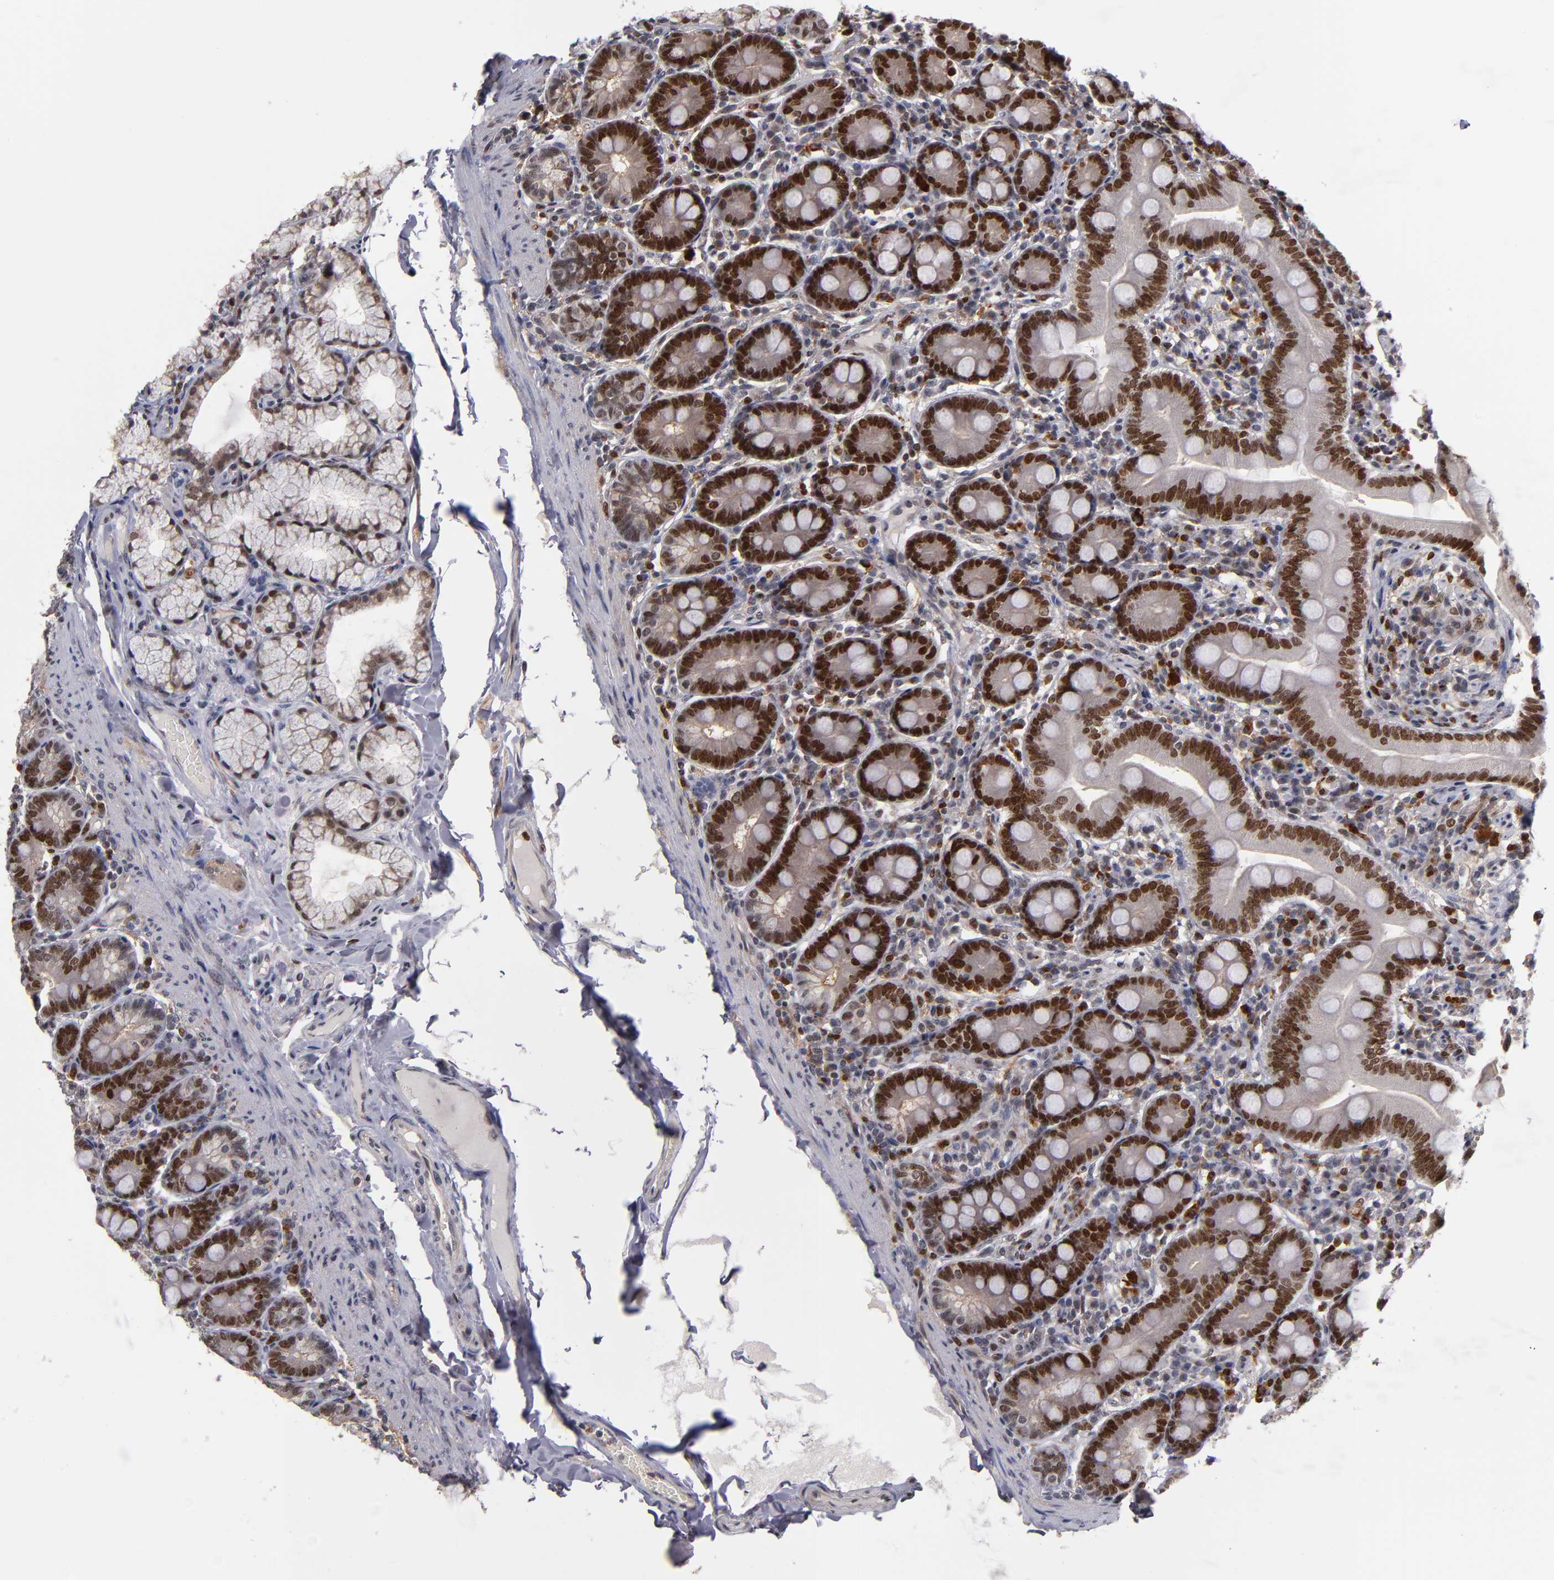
{"staining": {"intensity": "strong", "quantity": ">75%", "location": "nuclear"}, "tissue": "duodenum", "cell_type": "Glandular cells", "image_type": "normal", "snomed": [{"axis": "morphology", "description": "Normal tissue, NOS"}, {"axis": "topography", "description": "Duodenum"}], "caption": "Protein analysis of normal duodenum exhibits strong nuclear expression in approximately >75% of glandular cells. Using DAB (3,3'-diaminobenzidine) (brown) and hematoxylin (blue) stains, captured at high magnification using brightfield microscopy.", "gene": "KDM6A", "patient": {"sex": "male", "age": 50}}